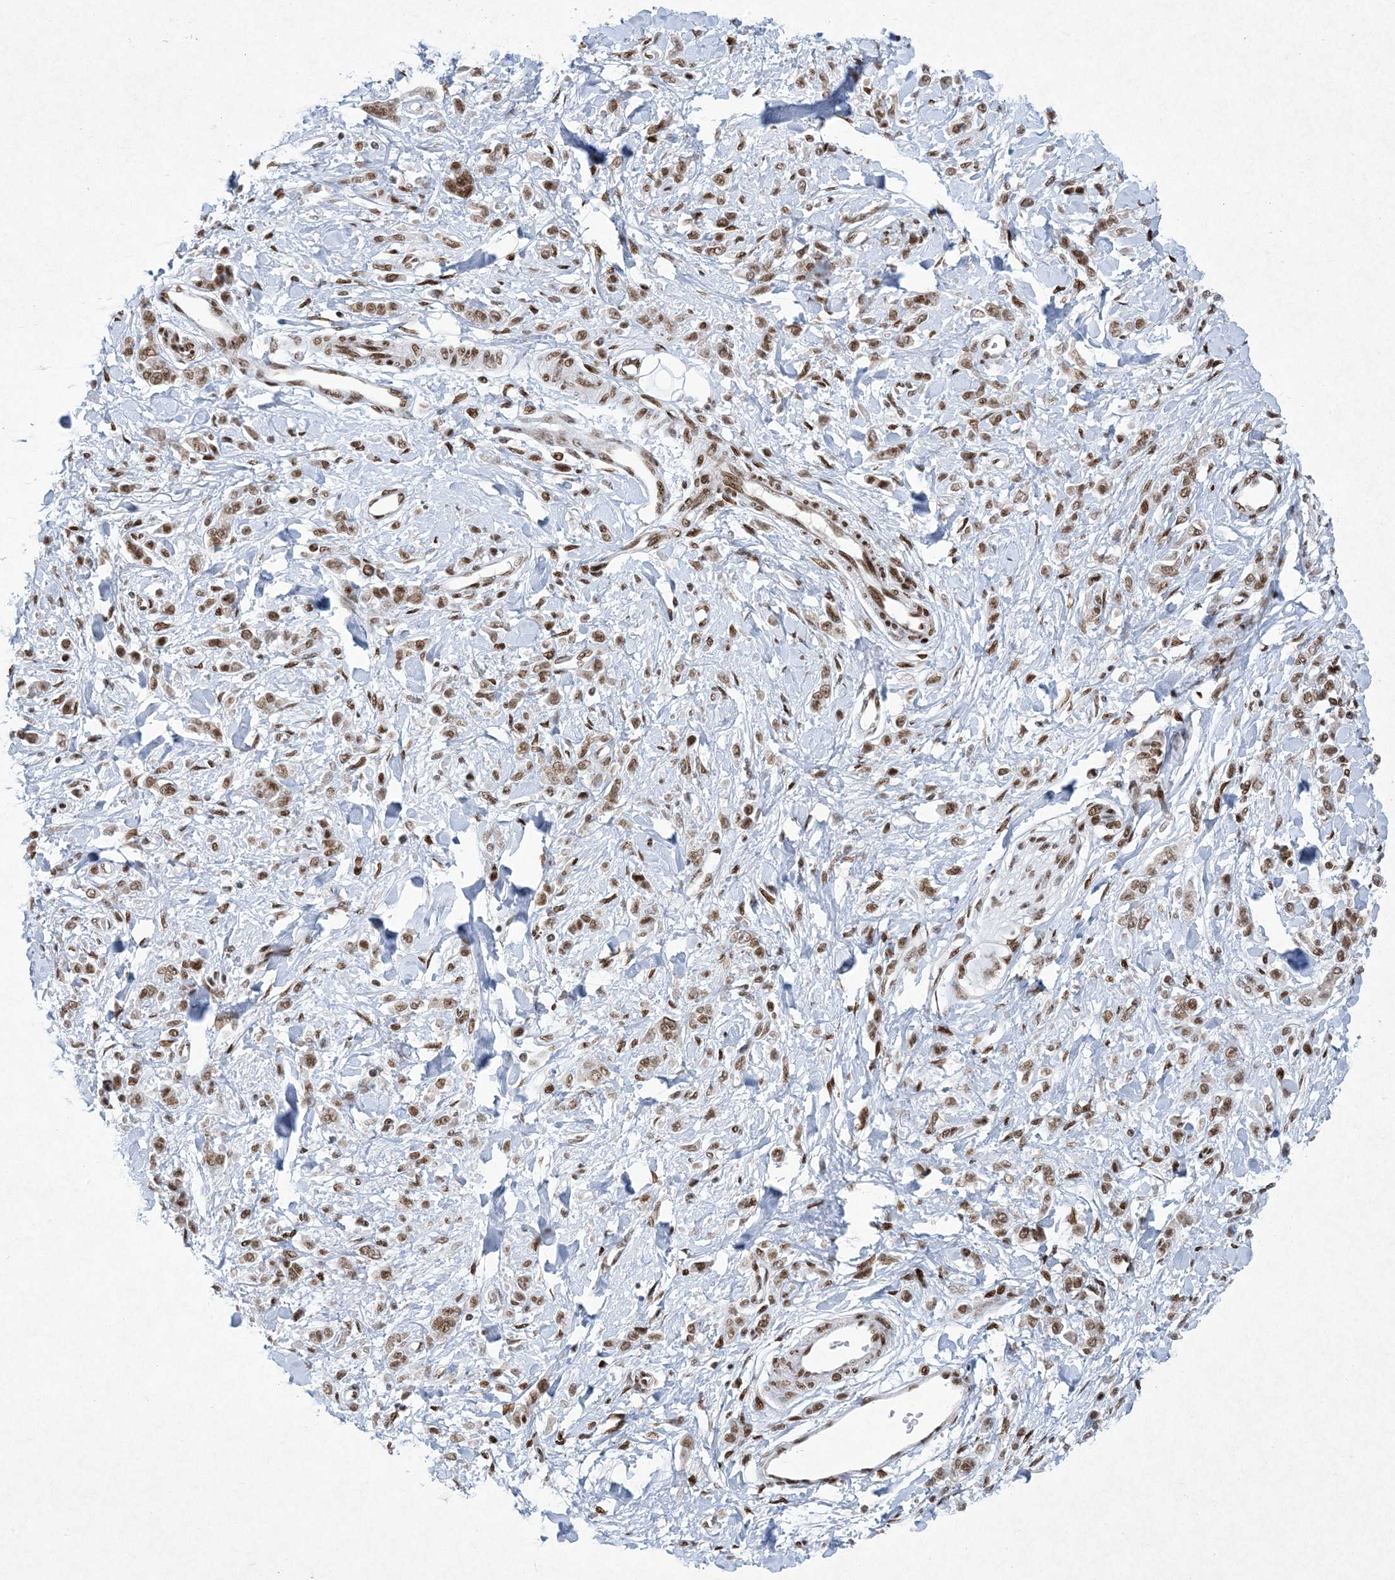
{"staining": {"intensity": "moderate", "quantity": ">75%", "location": "nuclear"}, "tissue": "stomach cancer", "cell_type": "Tumor cells", "image_type": "cancer", "snomed": [{"axis": "morphology", "description": "Normal tissue, NOS"}, {"axis": "morphology", "description": "Adenocarcinoma, NOS"}, {"axis": "topography", "description": "Stomach"}], "caption": "A photomicrograph of stomach adenocarcinoma stained for a protein demonstrates moderate nuclear brown staining in tumor cells.", "gene": "PKNOX2", "patient": {"sex": "male", "age": 82}}